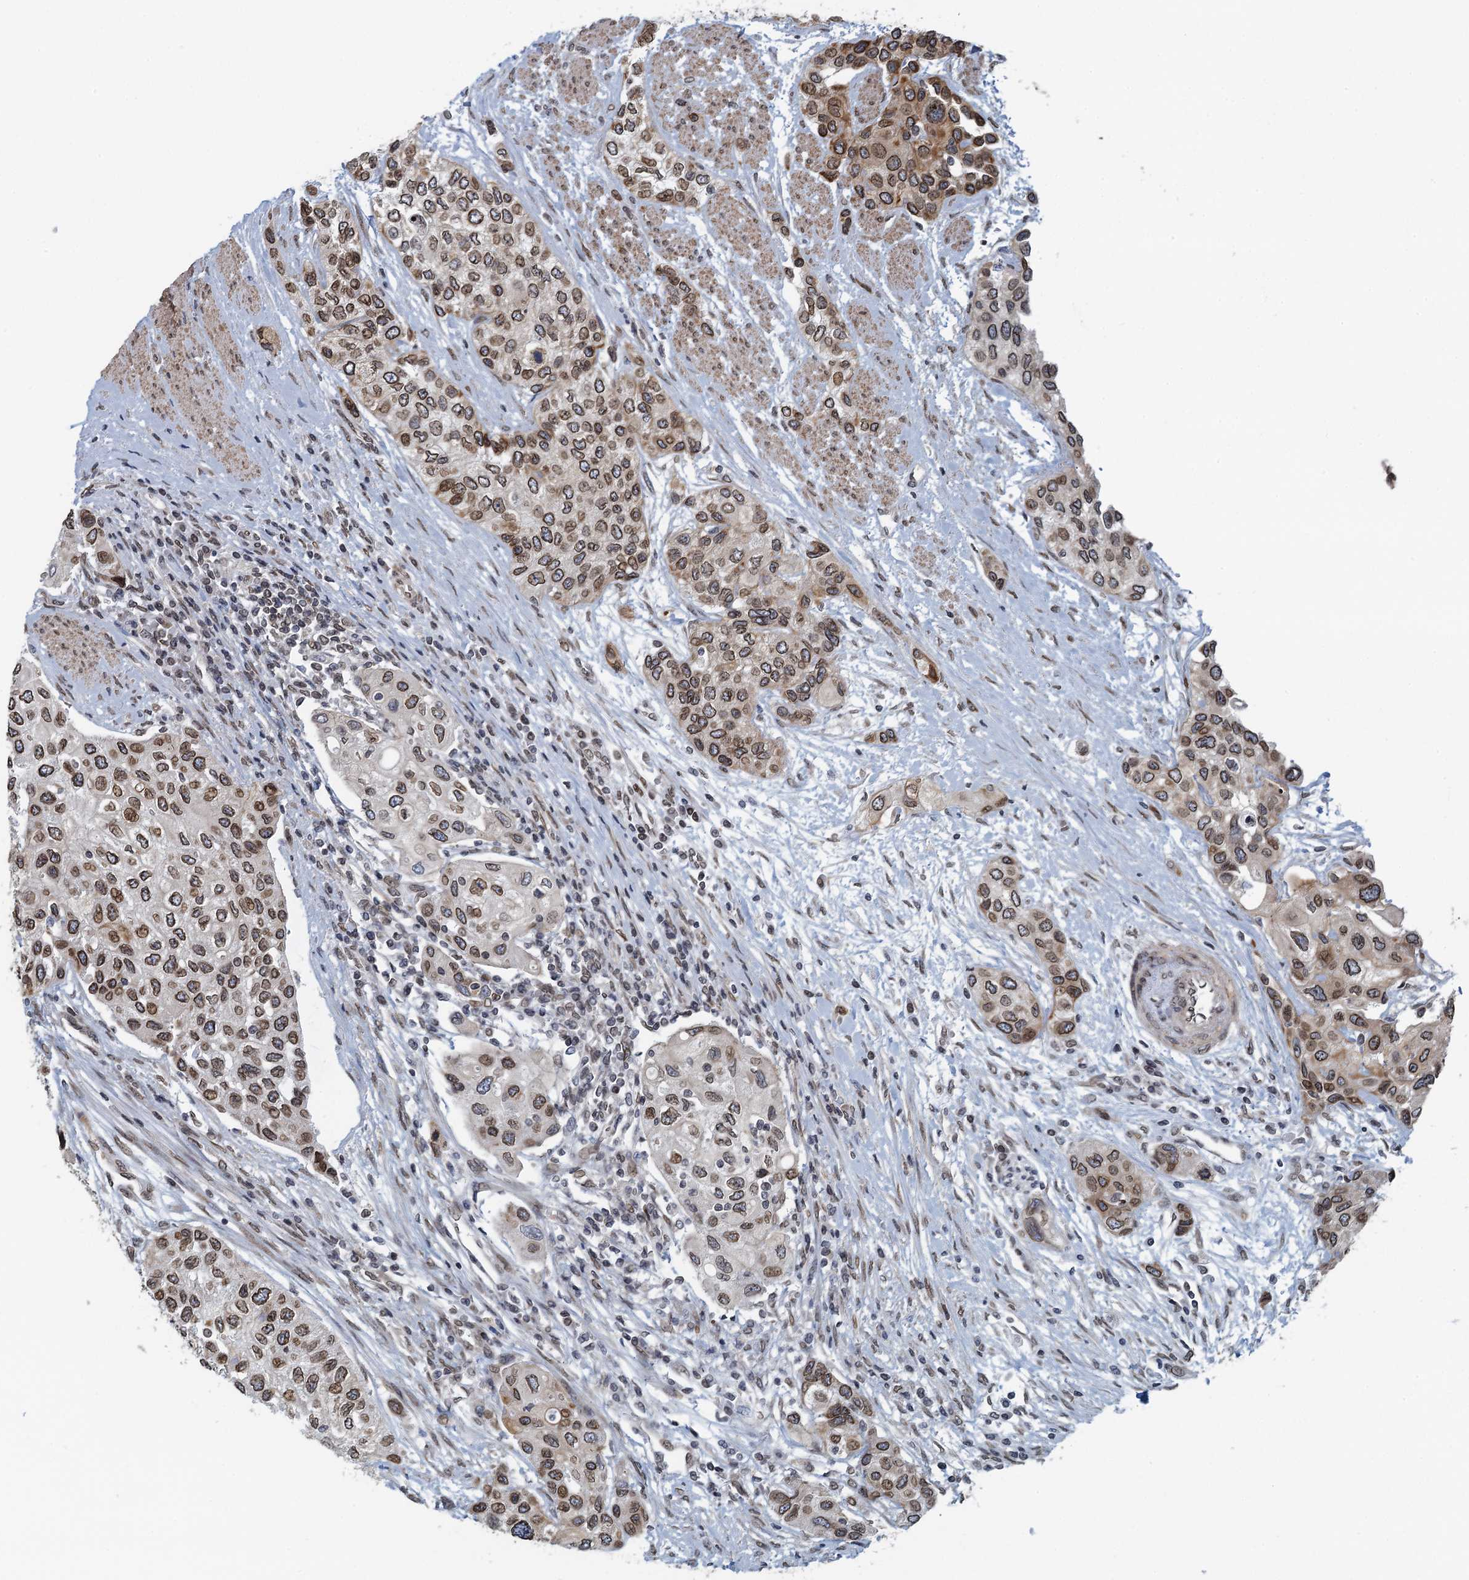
{"staining": {"intensity": "moderate", "quantity": ">75%", "location": "cytoplasmic/membranous,nuclear"}, "tissue": "urothelial cancer", "cell_type": "Tumor cells", "image_type": "cancer", "snomed": [{"axis": "morphology", "description": "Normal tissue, NOS"}, {"axis": "morphology", "description": "Urothelial carcinoma, High grade"}, {"axis": "topography", "description": "Vascular tissue"}, {"axis": "topography", "description": "Urinary bladder"}], "caption": "Immunohistochemical staining of urothelial cancer exhibits medium levels of moderate cytoplasmic/membranous and nuclear staining in approximately >75% of tumor cells.", "gene": "CCDC34", "patient": {"sex": "female", "age": 56}}